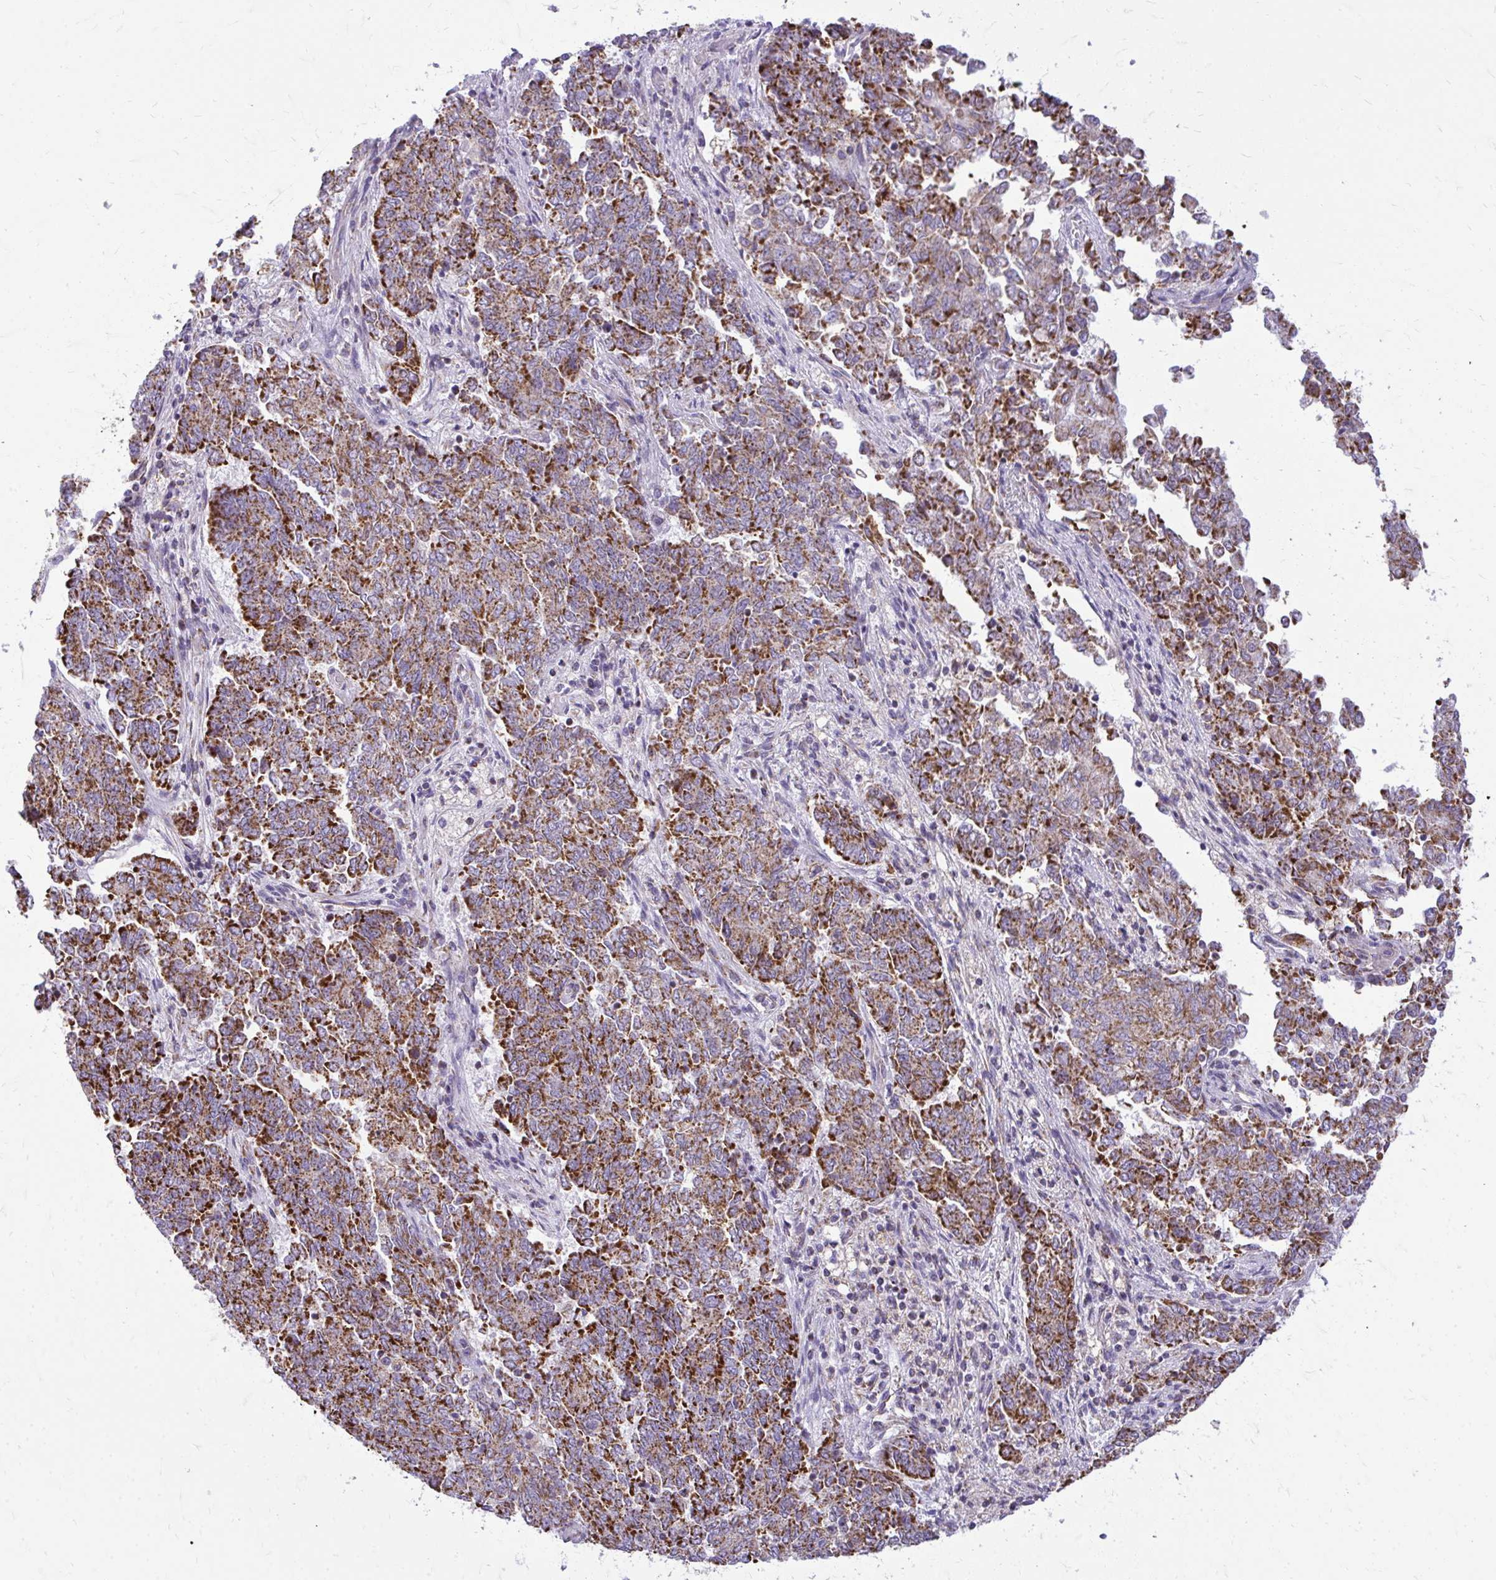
{"staining": {"intensity": "strong", "quantity": ">75%", "location": "cytoplasmic/membranous"}, "tissue": "endometrial cancer", "cell_type": "Tumor cells", "image_type": "cancer", "snomed": [{"axis": "morphology", "description": "Adenocarcinoma, NOS"}, {"axis": "topography", "description": "Endometrium"}], "caption": "Tumor cells show high levels of strong cytoplasmic/membranous positivity in approximately >75% of cells in adenocarcinoma (endometrial).", "gene": "IFIT1", "patient": {"sex": "female", "age": 80}}